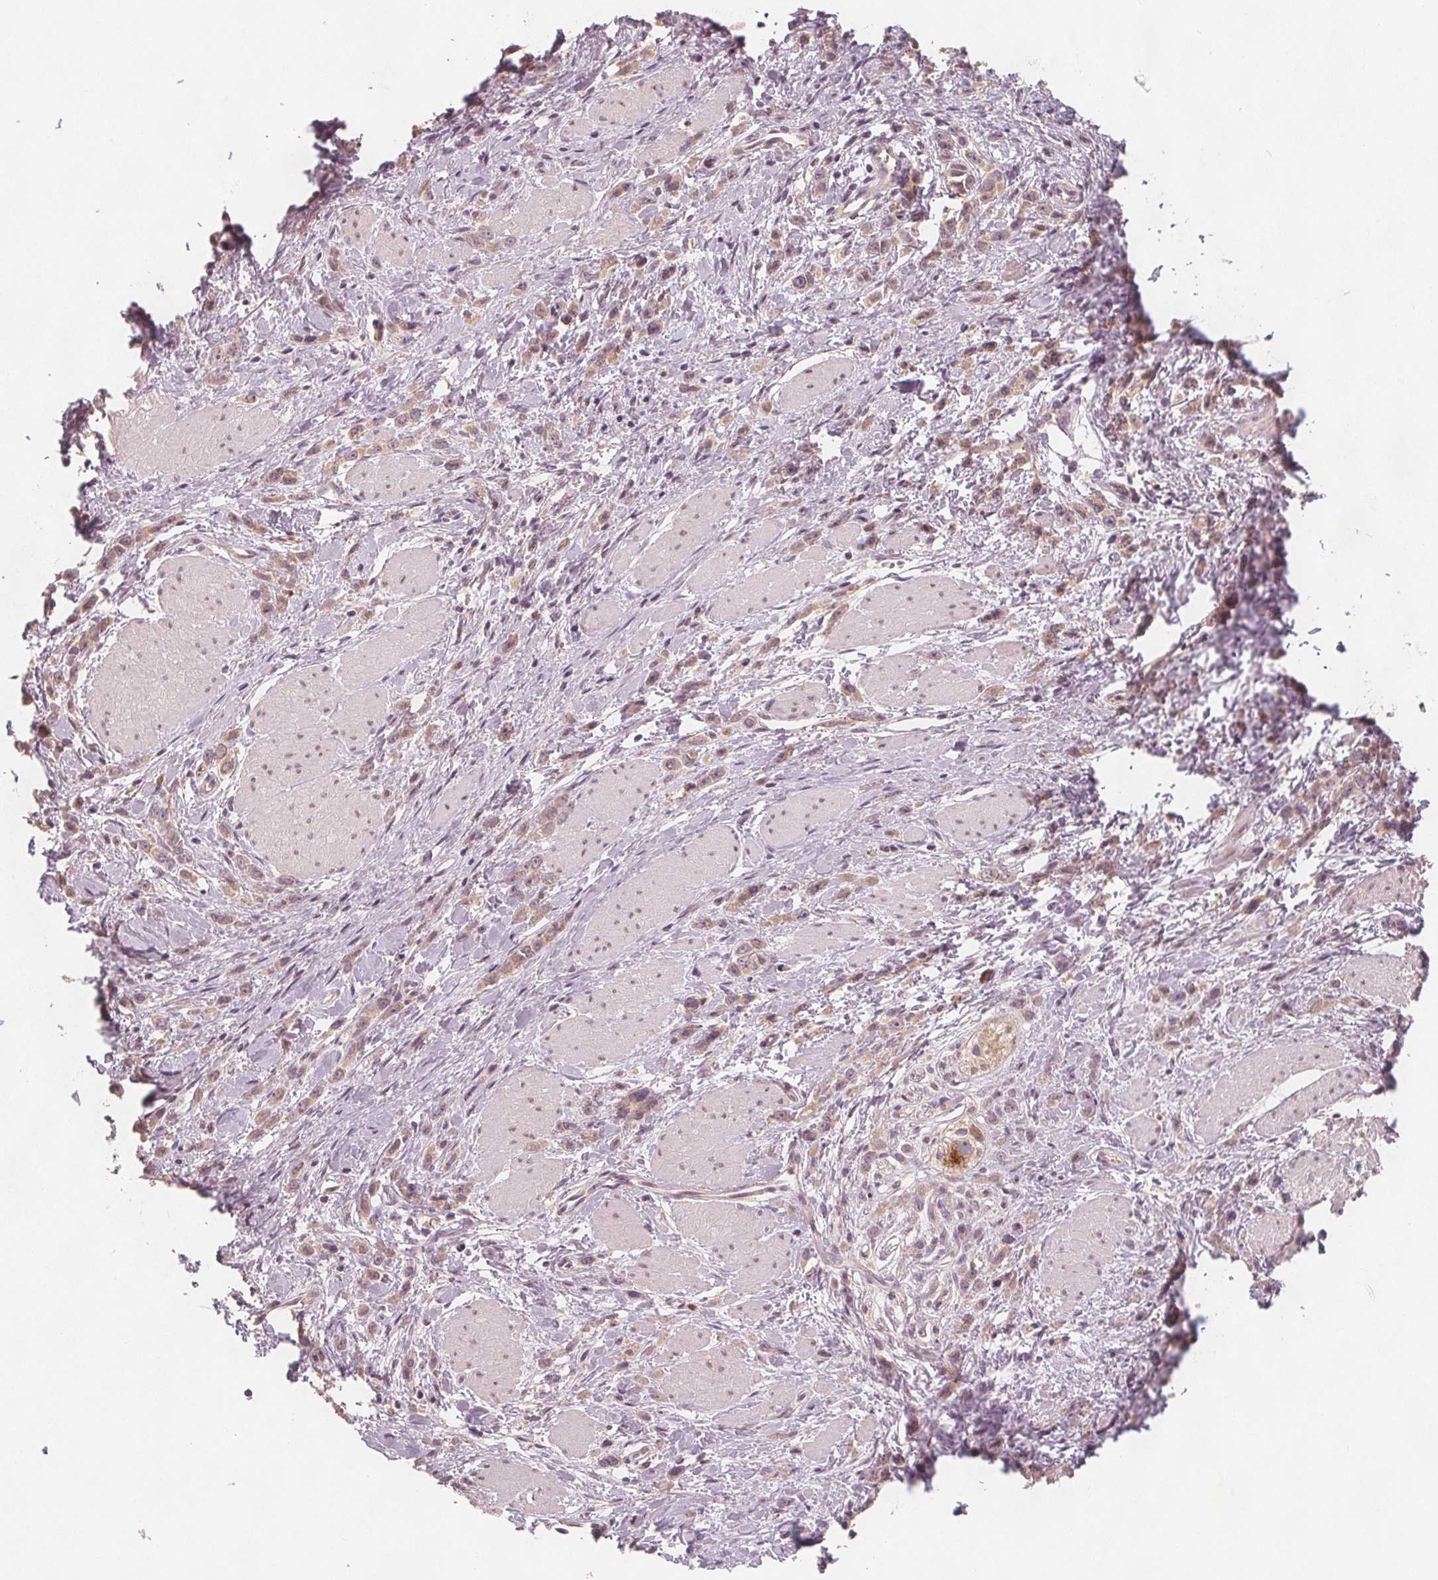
{"staining": {"intensity": "weak", "quantity": "25%-75%", "location": "cytoplasmic/membranous"}, "tissue": "stomach cancer", "cell_type": "Tumor cells", "image_type": "cancer", "snomed": [{"axis": "morphology", "description": "Adenocarcinoma, NOS"}, {"axis": "topography", "description": "Stomach"}], "caption": "Immunohistochemical staining of human adenocarcinoma (stomach) demonstrates low levels of weak cytoplasmic/membranous positivity in approximately 25%-75% of tumor cells. (DAB IHC with brightfield microscopy, high magnification).", "gene": "NCSTN", "patient": {"sex": "male", "age": 47}}